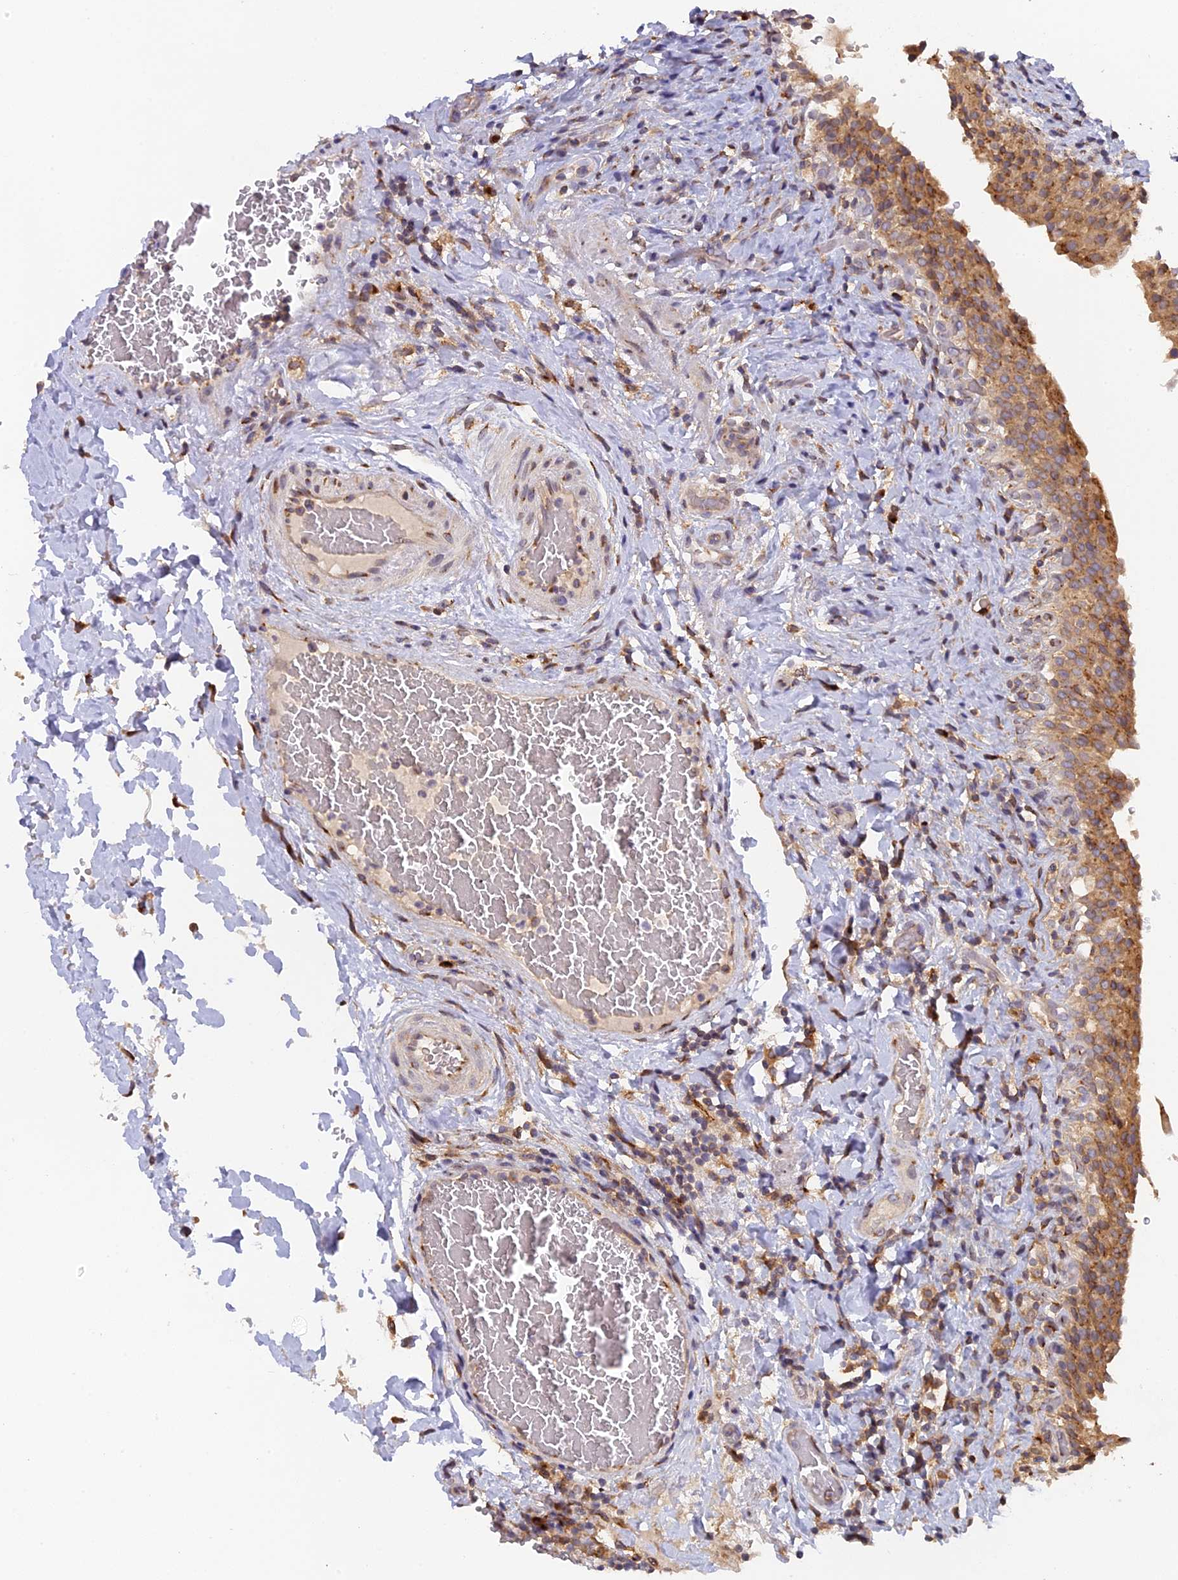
{"staining": {"intensity": "moderate", "quantity": ">75%", "location": "cytoplasmic/membranous"}, "tissue": "urinary bladder", "cell_type": "Urothelial cells", "image_type": "normal", "snomed": [{"axis": "morphology", "description": "Normal tissue, NOS"}, {"axis": "morphology", "description": "Inflammation, NOS"}, {"axis": "topography", "description": "Urinary bladder"}], "caption": "Moderate cytoplasmic/membranous protein positivity is appreciated in about >75% of urothelial cells in urinary bladder.", "gene": "SNX17", "patient": {"sex": "male", "age": 64}}